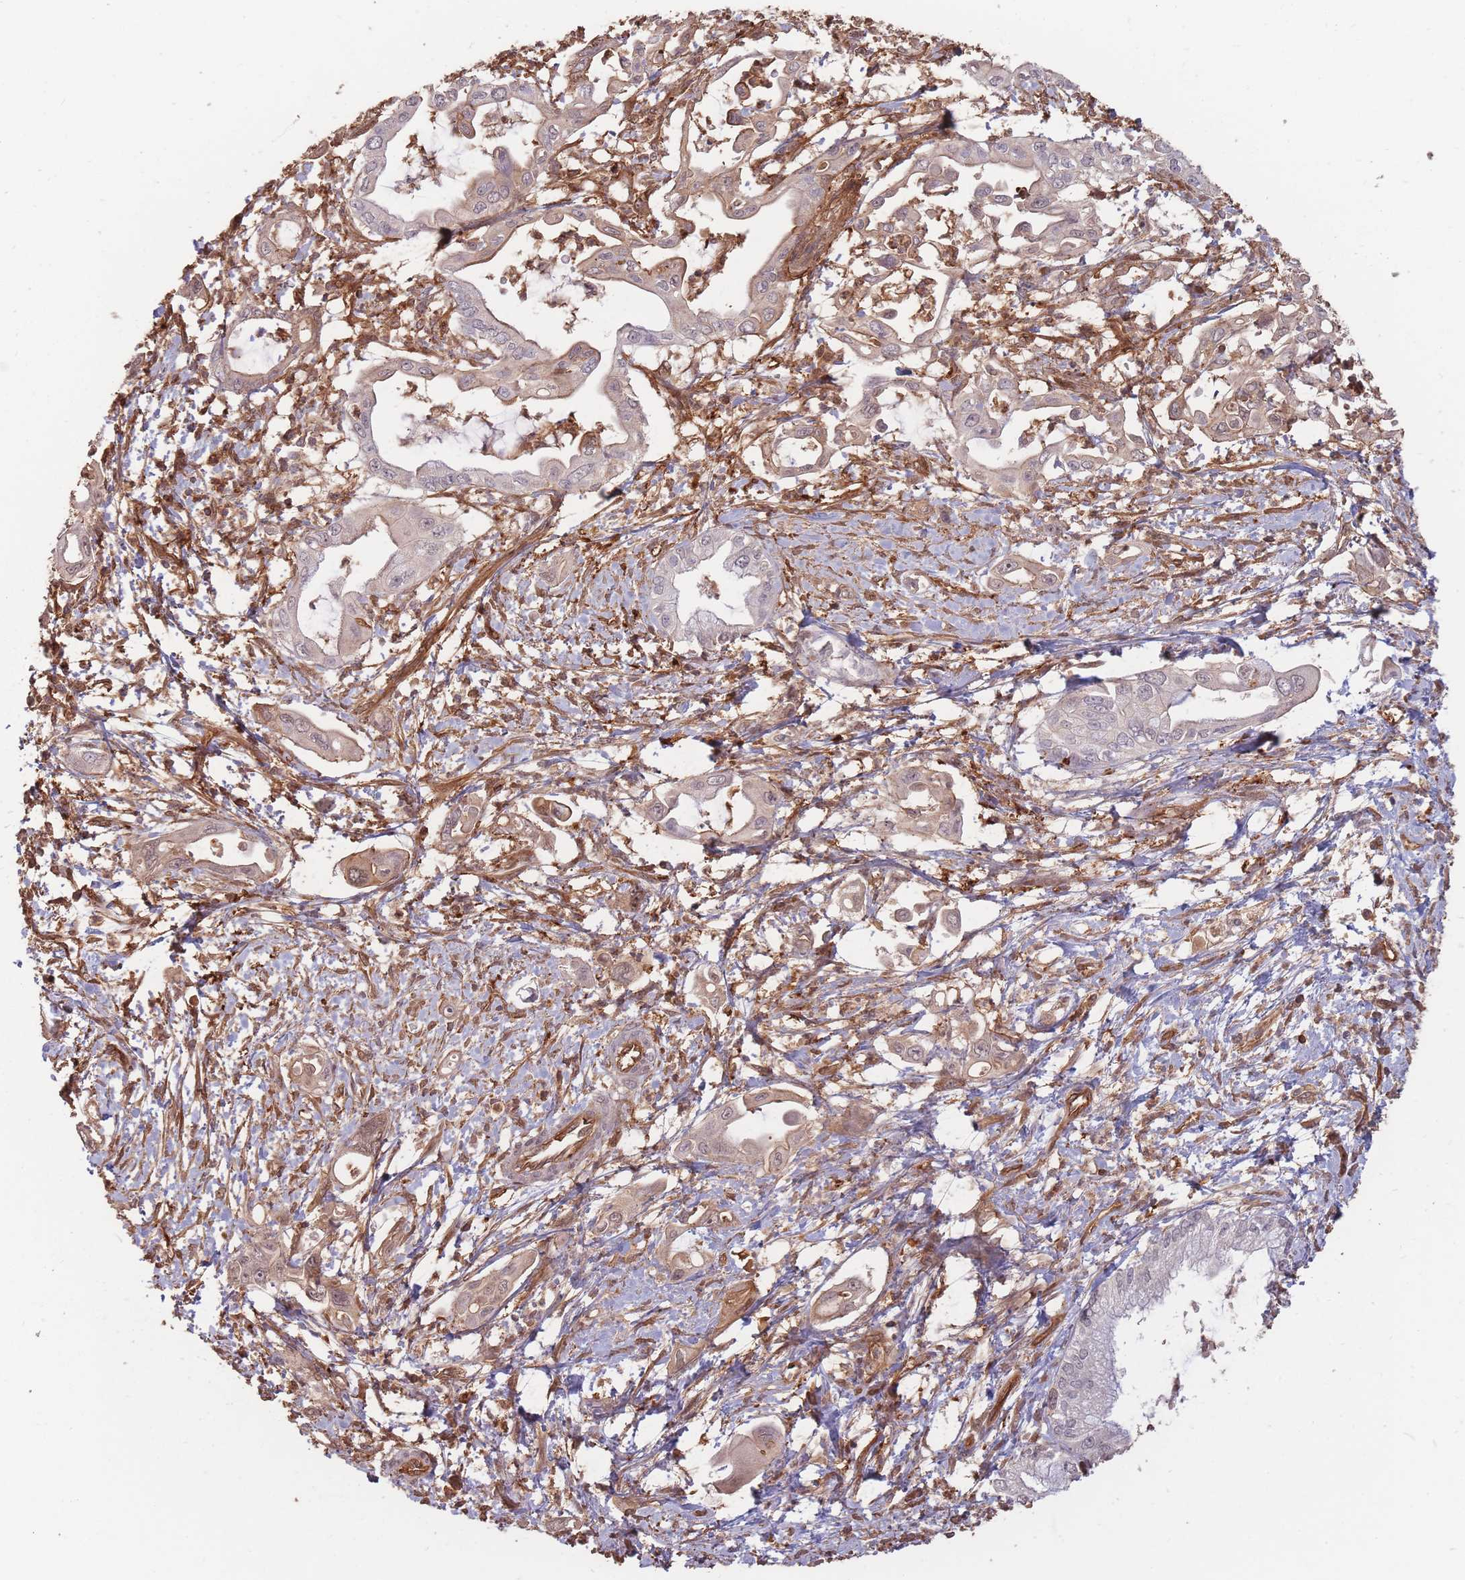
{"staining": {"intensity": "weak", "quantity": "25%-75%", "location": "cytoplasmic/membranous,nuclear"}, "tissue": "pancreatic cancer", "cell_type": "Tumor cells", "image_type": "cancer", "snomed": [{"axis": "morphology", "description": "Adenocarcinoma, NOS"}, {"axis": "topography", "description": "Pancreas"}], "caption": "A brown stain shows weak cytoplasmic/membranous and nuclear positivity of a protein in human adenocarcinoma (pancreatic) tumor cells.", "gene": "PLS3", "patient": {"sex": "male", "age": 61}}